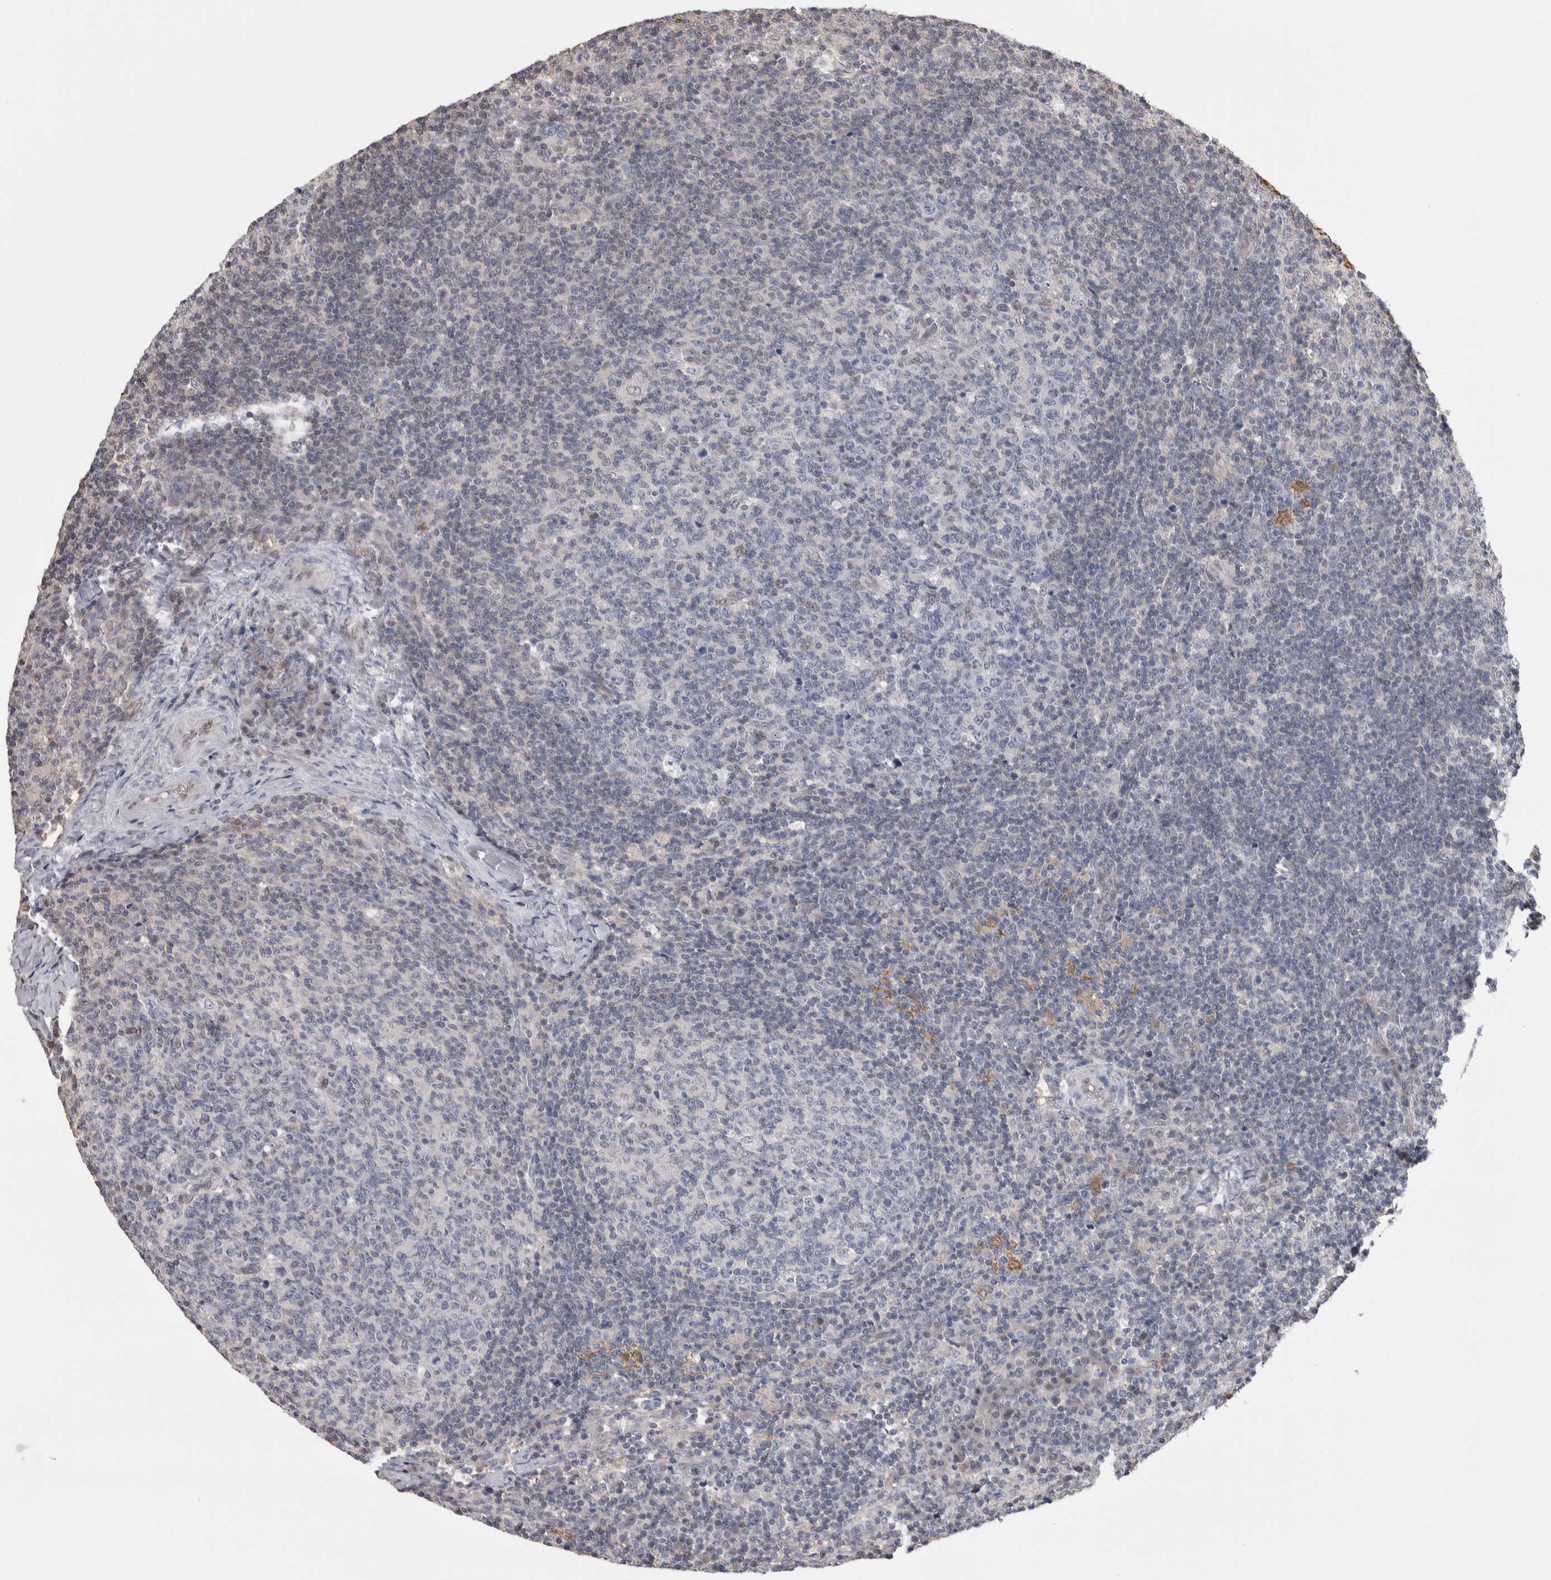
{"staining": {"intensity": "negative", "quantity": "none", "location": "none"}, "tissue": "lymph node", "cell_type": "Germinal center cells", "image_type": "normal", "snomed": [{"axis": "morphology", "description": "Normal tissue, NOS"}, {"axis": "morphology", "description": "Inflammation, NOS"}, {"axis": "topography", "description": "Lymph node"}], "caption": "The histopathology image exhibits no significant positivity in germinal center cells of lymph node. (DAB IHC visualized using brightfield microscopy, high magnification).", "gene": "ZBTB49", "patient": {"sex": "male", "age": 55}}